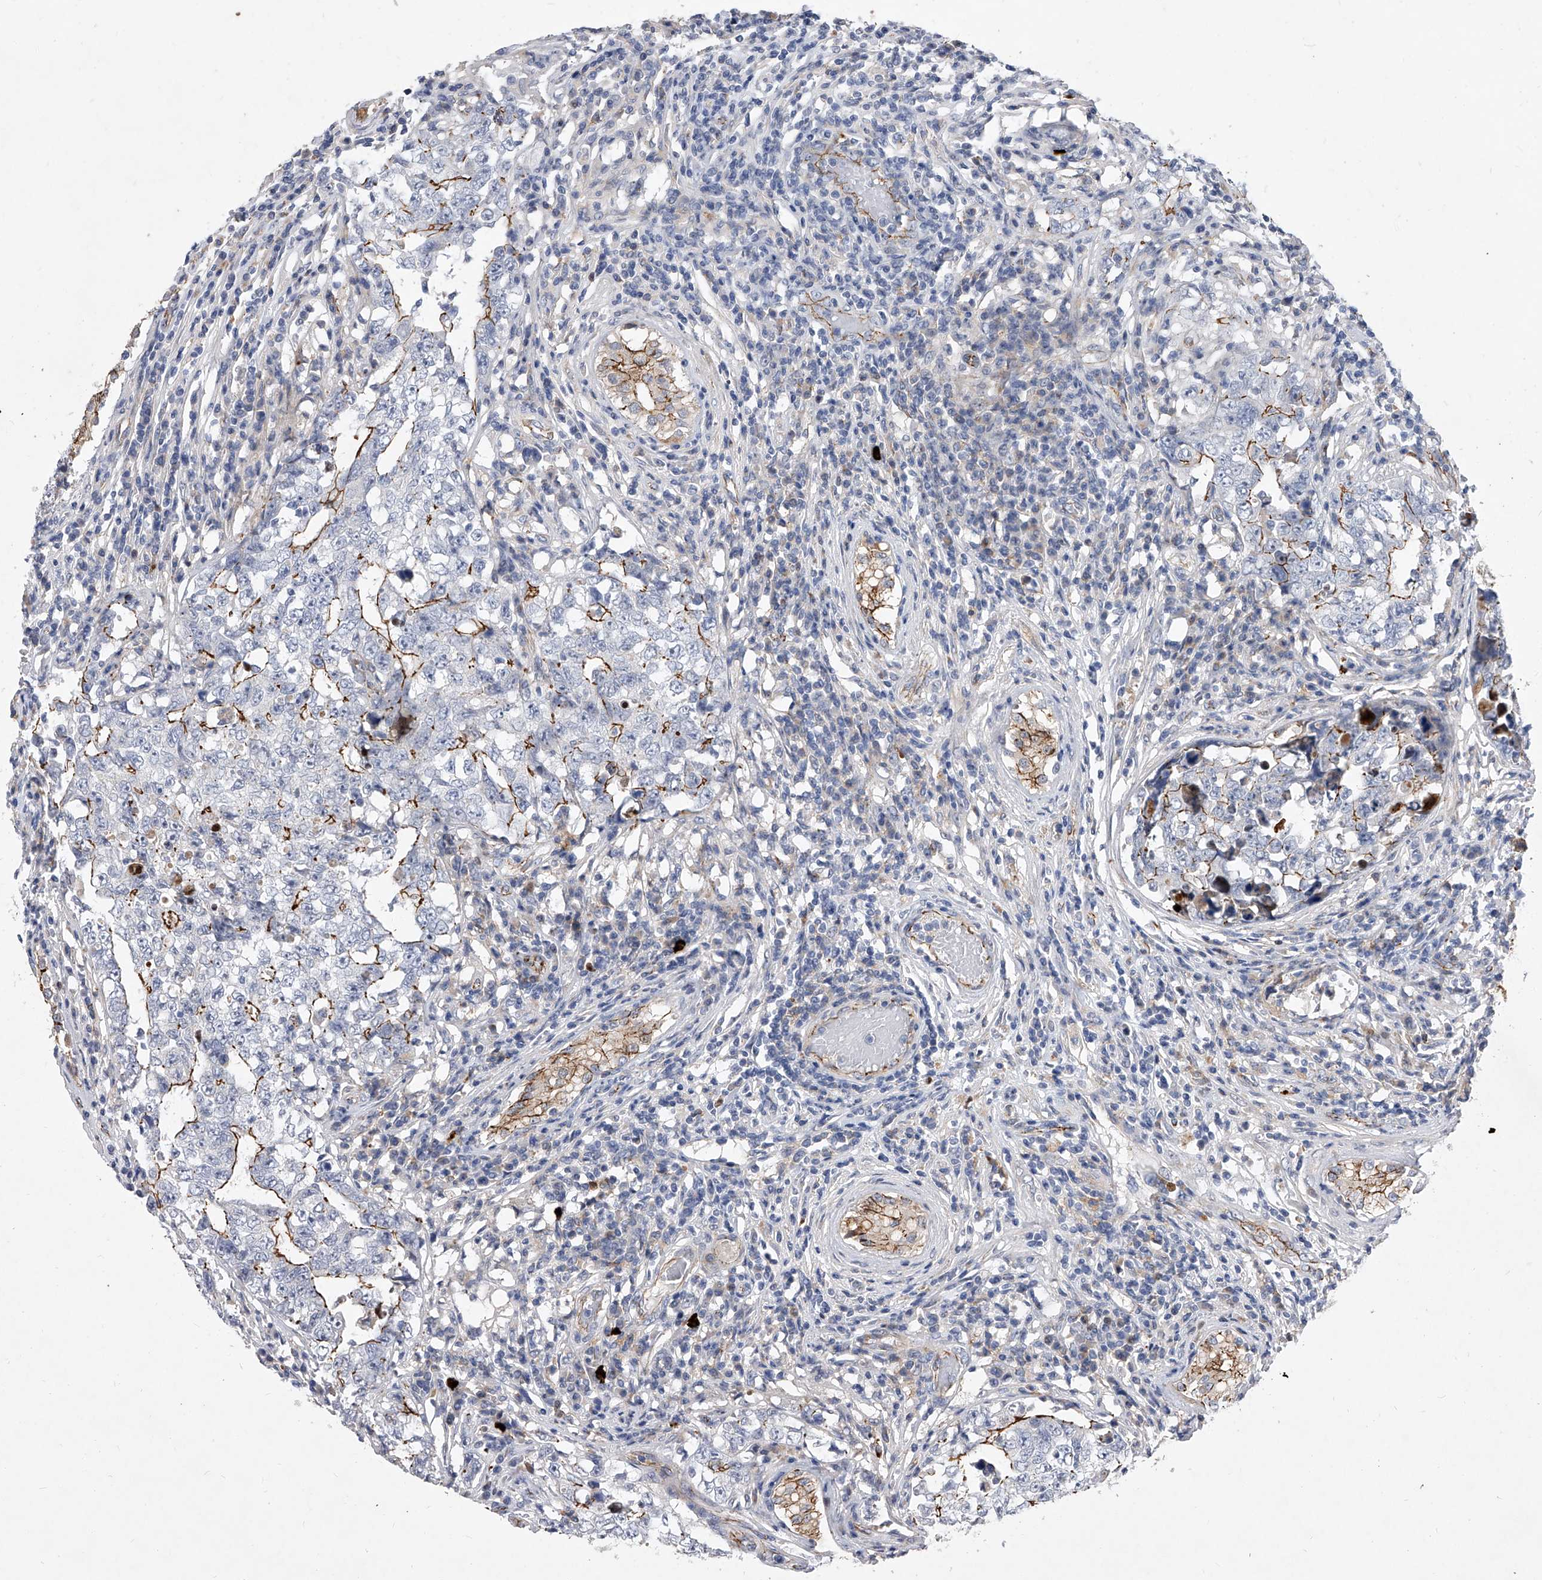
{"staining": {"intensity": "moderate", "quantity": "<25%", "location": "cytoplasmic/membranous"}, "tissue": "testis cancer", "cell_type": "Tumor cells", "image_type": "cancer", "snomed": [{"axis": "morphology", "description": "Carcinoma, Embryonal, NOS"}, {"axis": "topography", "description": "Testis"}], "caption": "A high-resolution histopathology image shows immunohistochemistry (IHC) staining of testis cancer, which demonstrates moderate cytoplasmic/membranous expression in approximately <25% of tumor cells. (DAB IHC with brightfield microscopy, high magnification).", "gene": "MINDY4", "patient": {"sex": "male", "age": 26}}